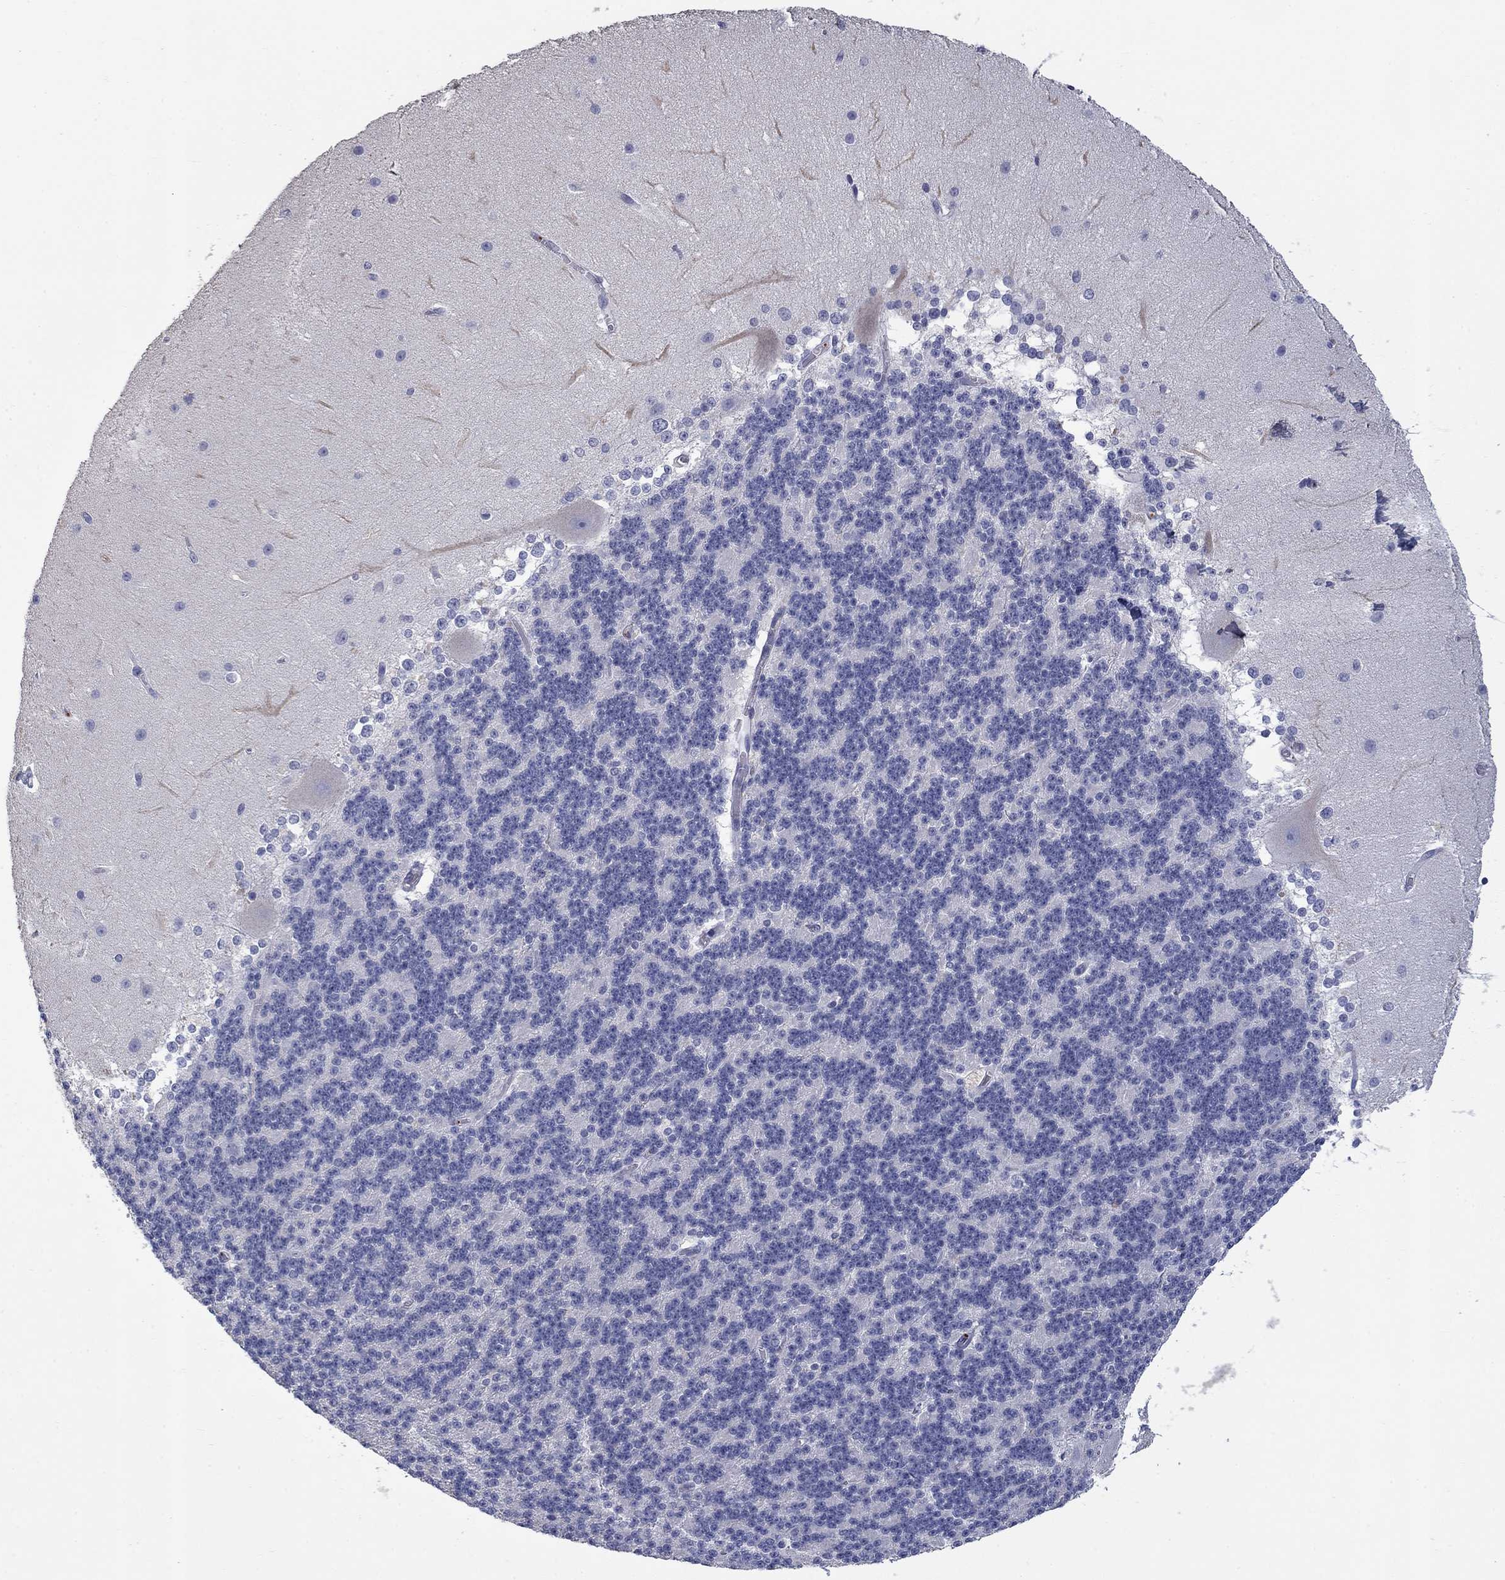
{"staining": {"intensity": "negative", "quantity": "none", "location": "none"}, "tissue": "cerebellum", "cell_type": "Cells in granular layer", "image_type": "normal", "snomed": [{"axis": "morphology", "description": "Normal tissue, NOS"}, {"axis": "topography", "description": "Cerebellum"}], "caption": "An IHC photomicrograph of normal cerebellum is shown. There is no staining in cells in granular layer of cerebellum.", "gene": "PLEK", "patient": {"sex": "female", "age": 19}}